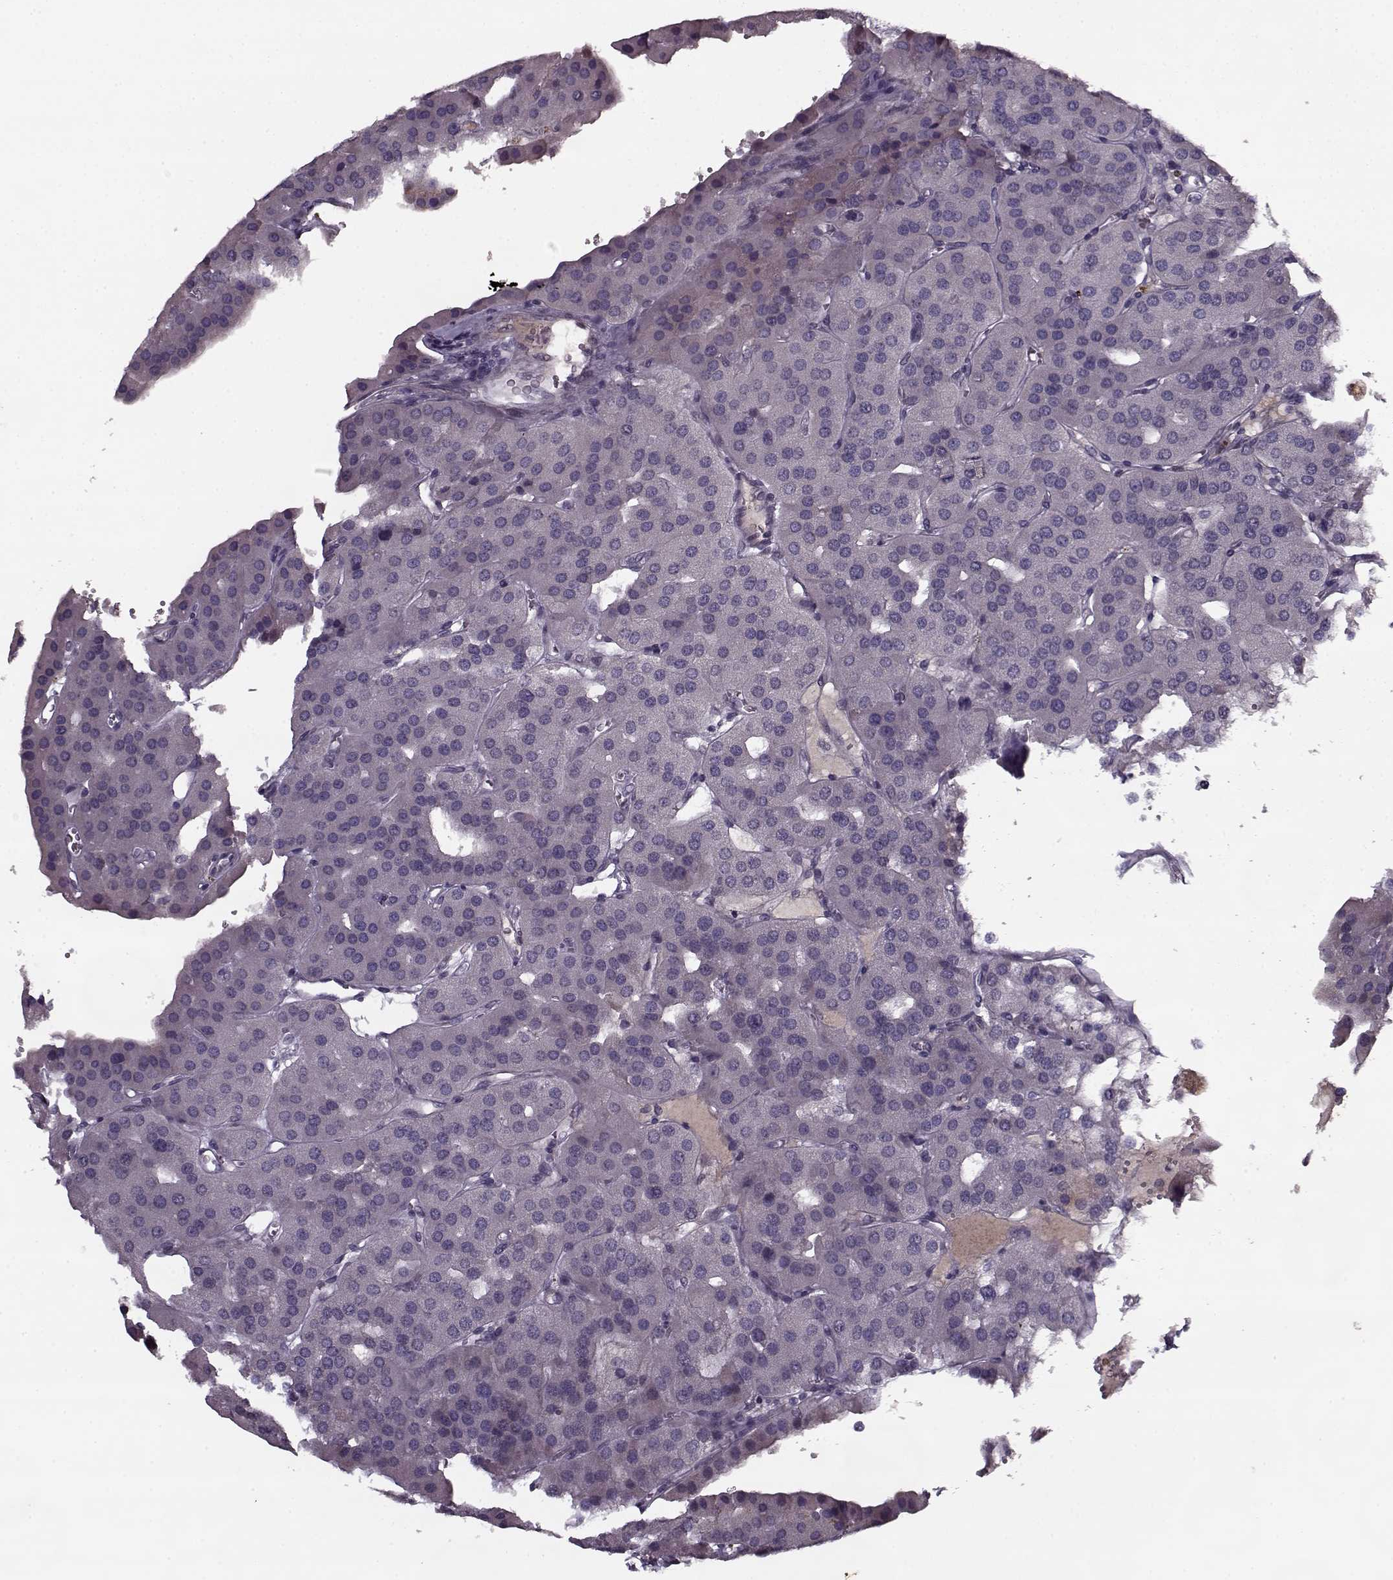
{"staining": {"intensity": "negative", "quantity": "none", "location": "none"}, "tissue": "parathyroid gland", "cell_type": "Glandular cells", "image_type": "normal", "snomed": [{"axis": "morphology", "description": "Normal tissue, NOS"}, {"axis": "morphology", "description": "Adenoma, NOS"}, {"axis": "topography", "description": "Parathyroid gland"}], "caption": "Immunohistochemistry (IHC) histopathology image of normal parathyroid gland stained for a protein (brown), which exhibits no positivity in glandular cells. (Brightfield microscopy of DAB immunohistochemistry (IHC) at high magnification).", "gene": "KRT9", "patient": {"sex": "female", "age": 86}}